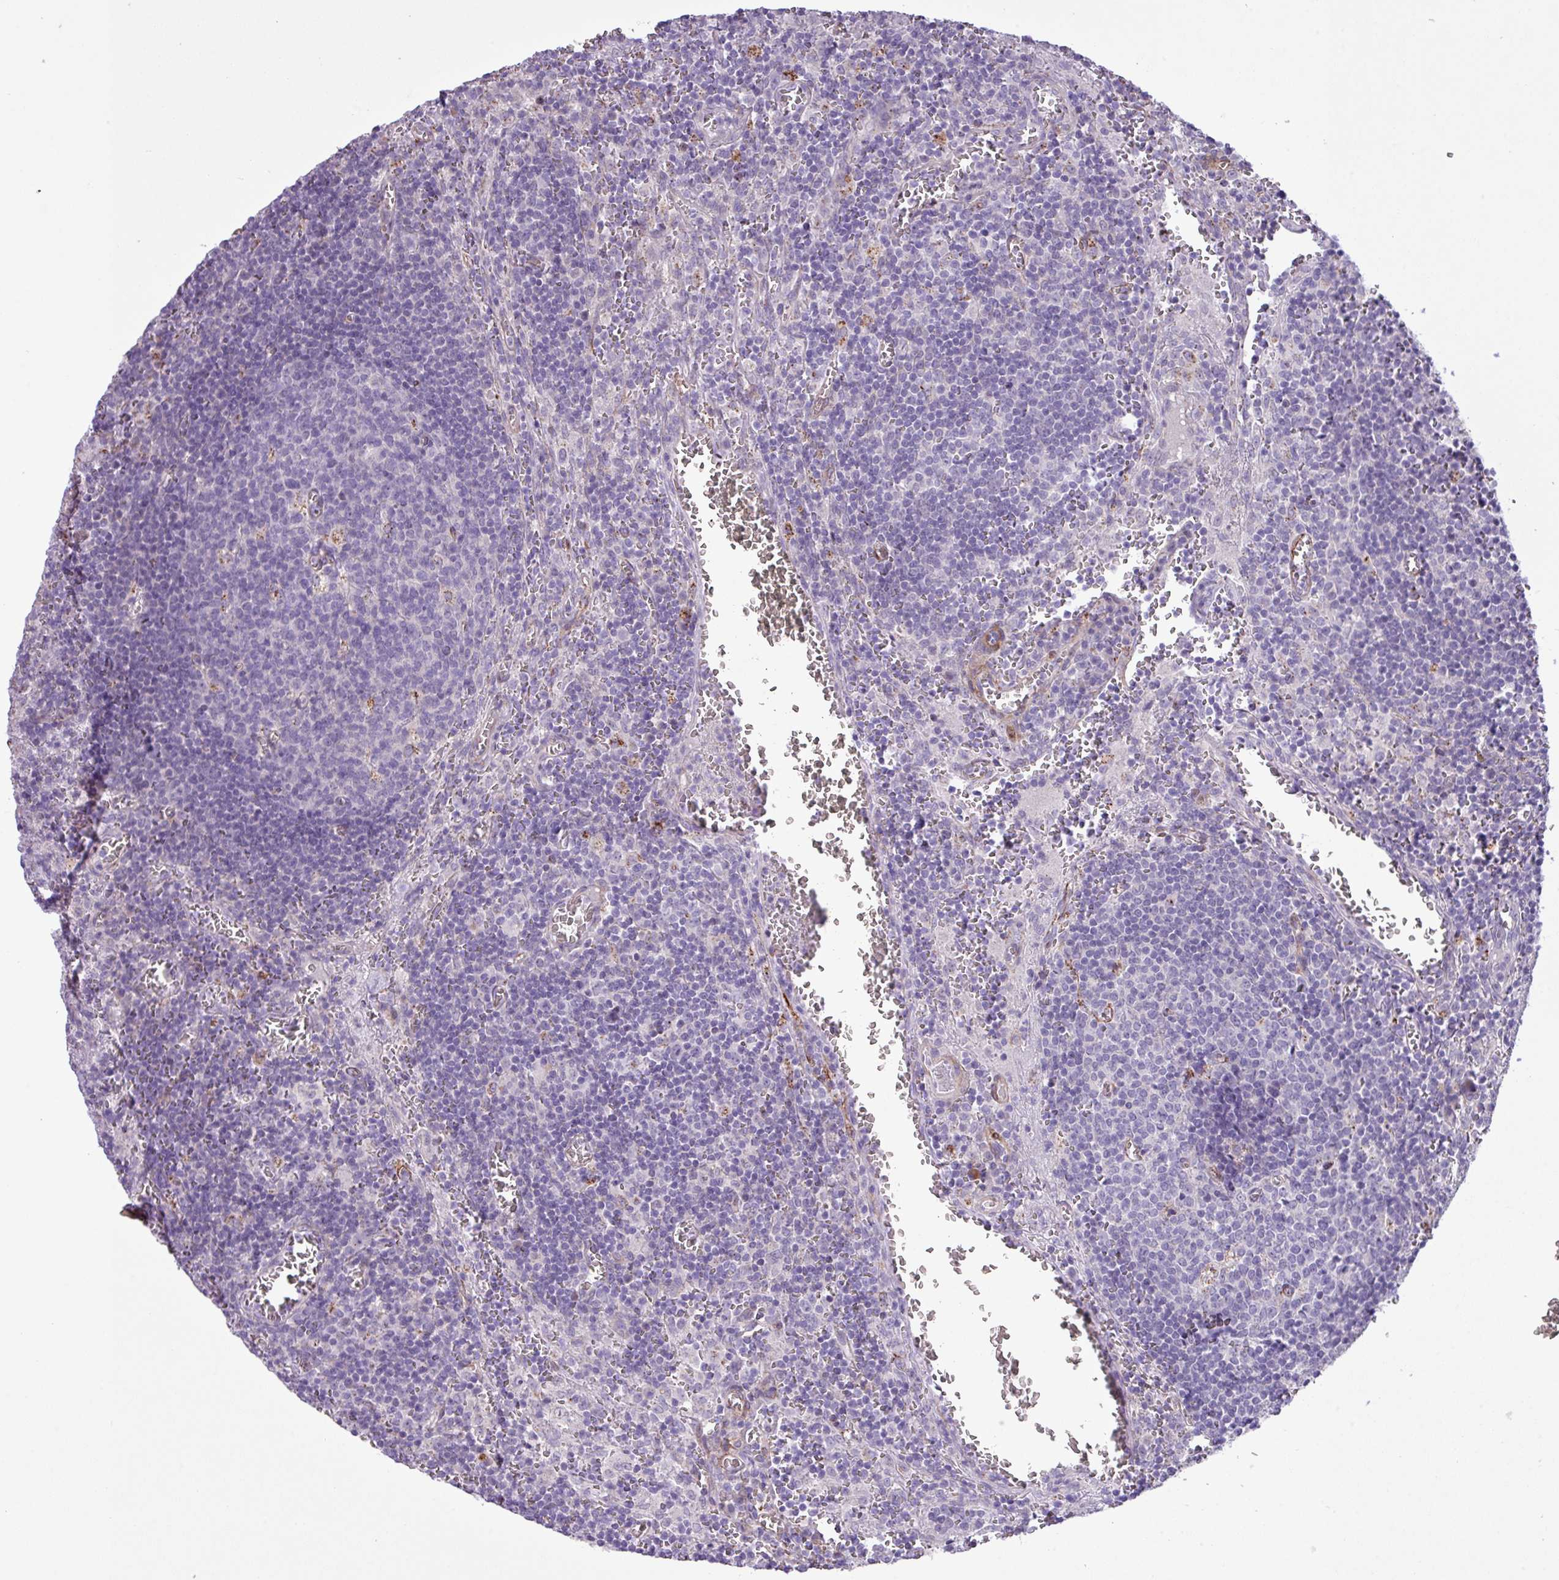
{"staining": {"intensity": "negative", "quantity": "none", "location": "none"}, "tissue": "lymph node", "cell_type": "Germinal center cells", "image_type": "normal", "snomed": [{"axis": "morphology", "description": "Normal tissue, NOS"}, {"axis": "topography", "description": "Lymph node"}], "caption": "Image shows no significant protein expression in germinal center cells of benign lymph node. (Stains: DAB (3,3'-diaminobenzidine) immunohistochemistry (IHC) with hematoxylin counter stain, Microscopy: brightfield microscopy at high magnification).", "gene": "CD248", "patient": {"sex": "male", "age": 50}}